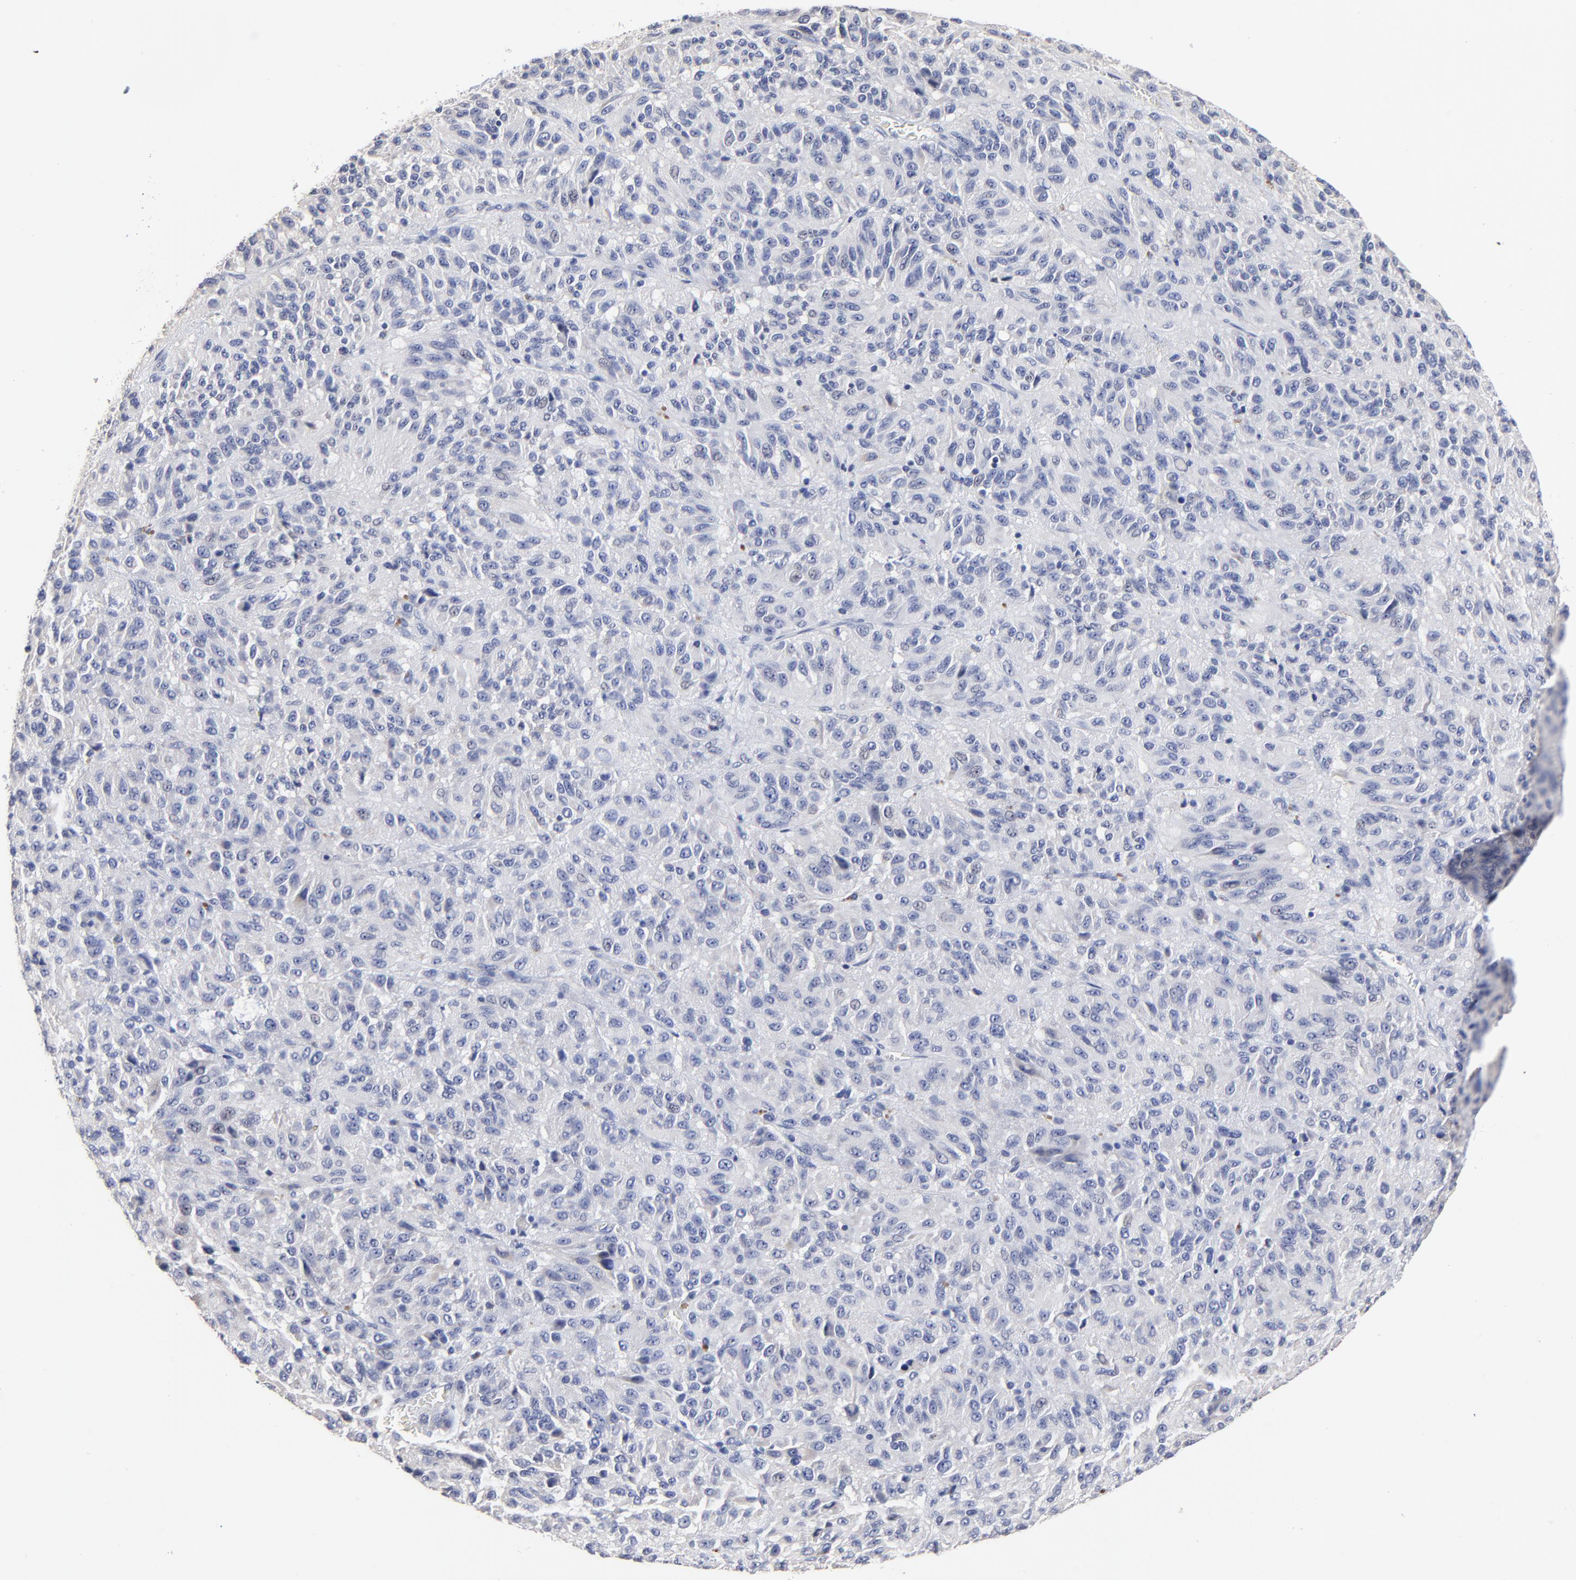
{"staining": {"intensity": "negative", "quantity": "none", "location": "none"}, "tissue": "melanoma", "cell_type": "Tumor cells", "image_type": "cancer", "snomed": [{"axis": "morphology", "description": "Malignant melanoma, Metastatic site"}, {"axis": "topography", "description": "Lung"}], "caption": "Tumor cells are negative for brown protein staining in malignant melanoma (metastatic site).", "gene": "CXADR", "patient": {"sex": "male", "age": 64}}